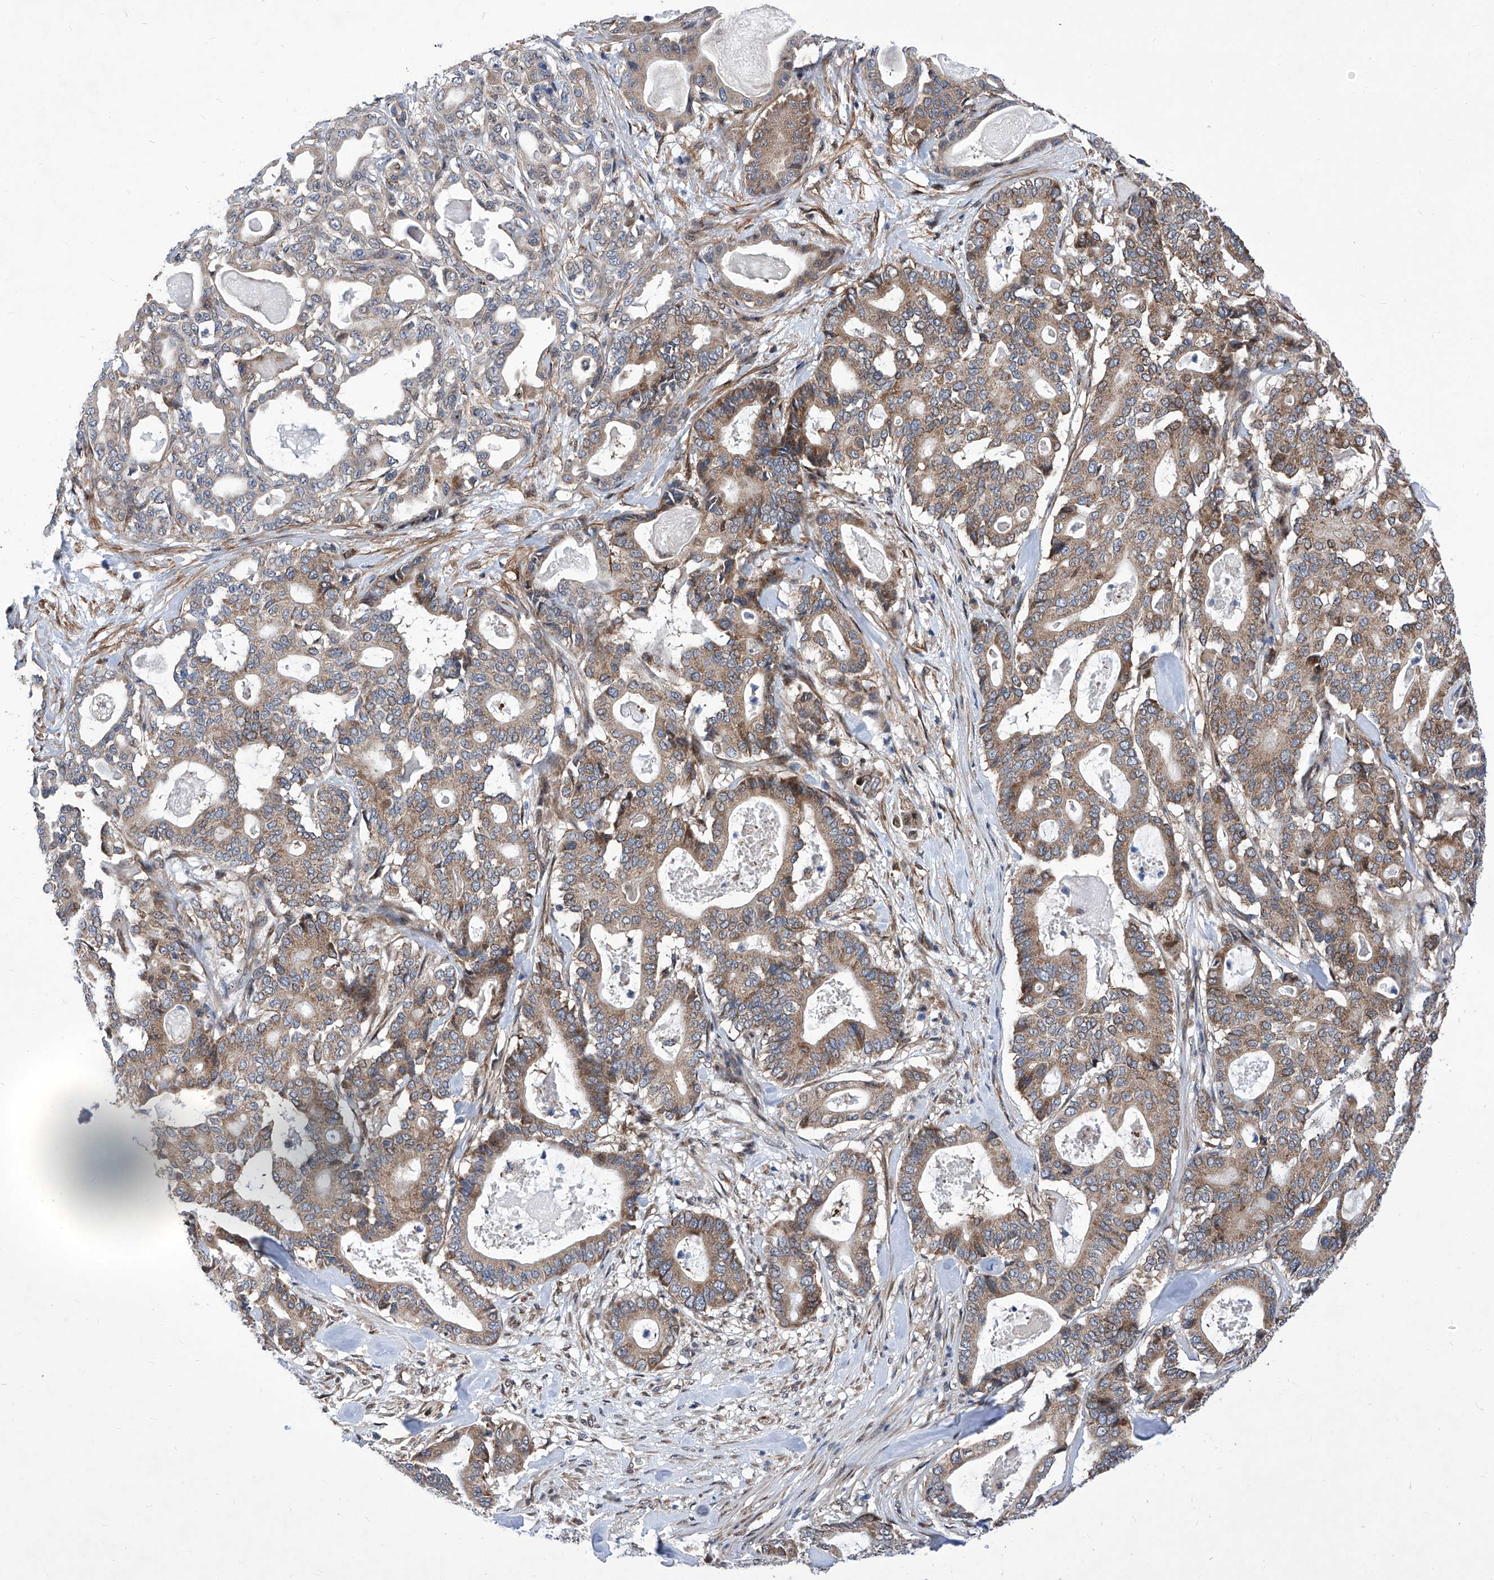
{"staining": {"intensity": "moderate", "quantity": ">75%", "location": "cytoplasmic/membranous"}, "tissue": "pancreatic cancer", "cell_type": "Tumor cells", "image_type": "cancer", "snomed": [{"axis": "morphology", "description": "Adenocarcinoma, NOS"}, {"axis": "topography", "description": "Pancreas"}], "caption": "Moderate cytoplasmic/membranous protein staining is appreciated in about >75% of tumor cells in pancreatic cancer.", "gene": "KTI12", "patient": {"sex": "male", "age": 63}}